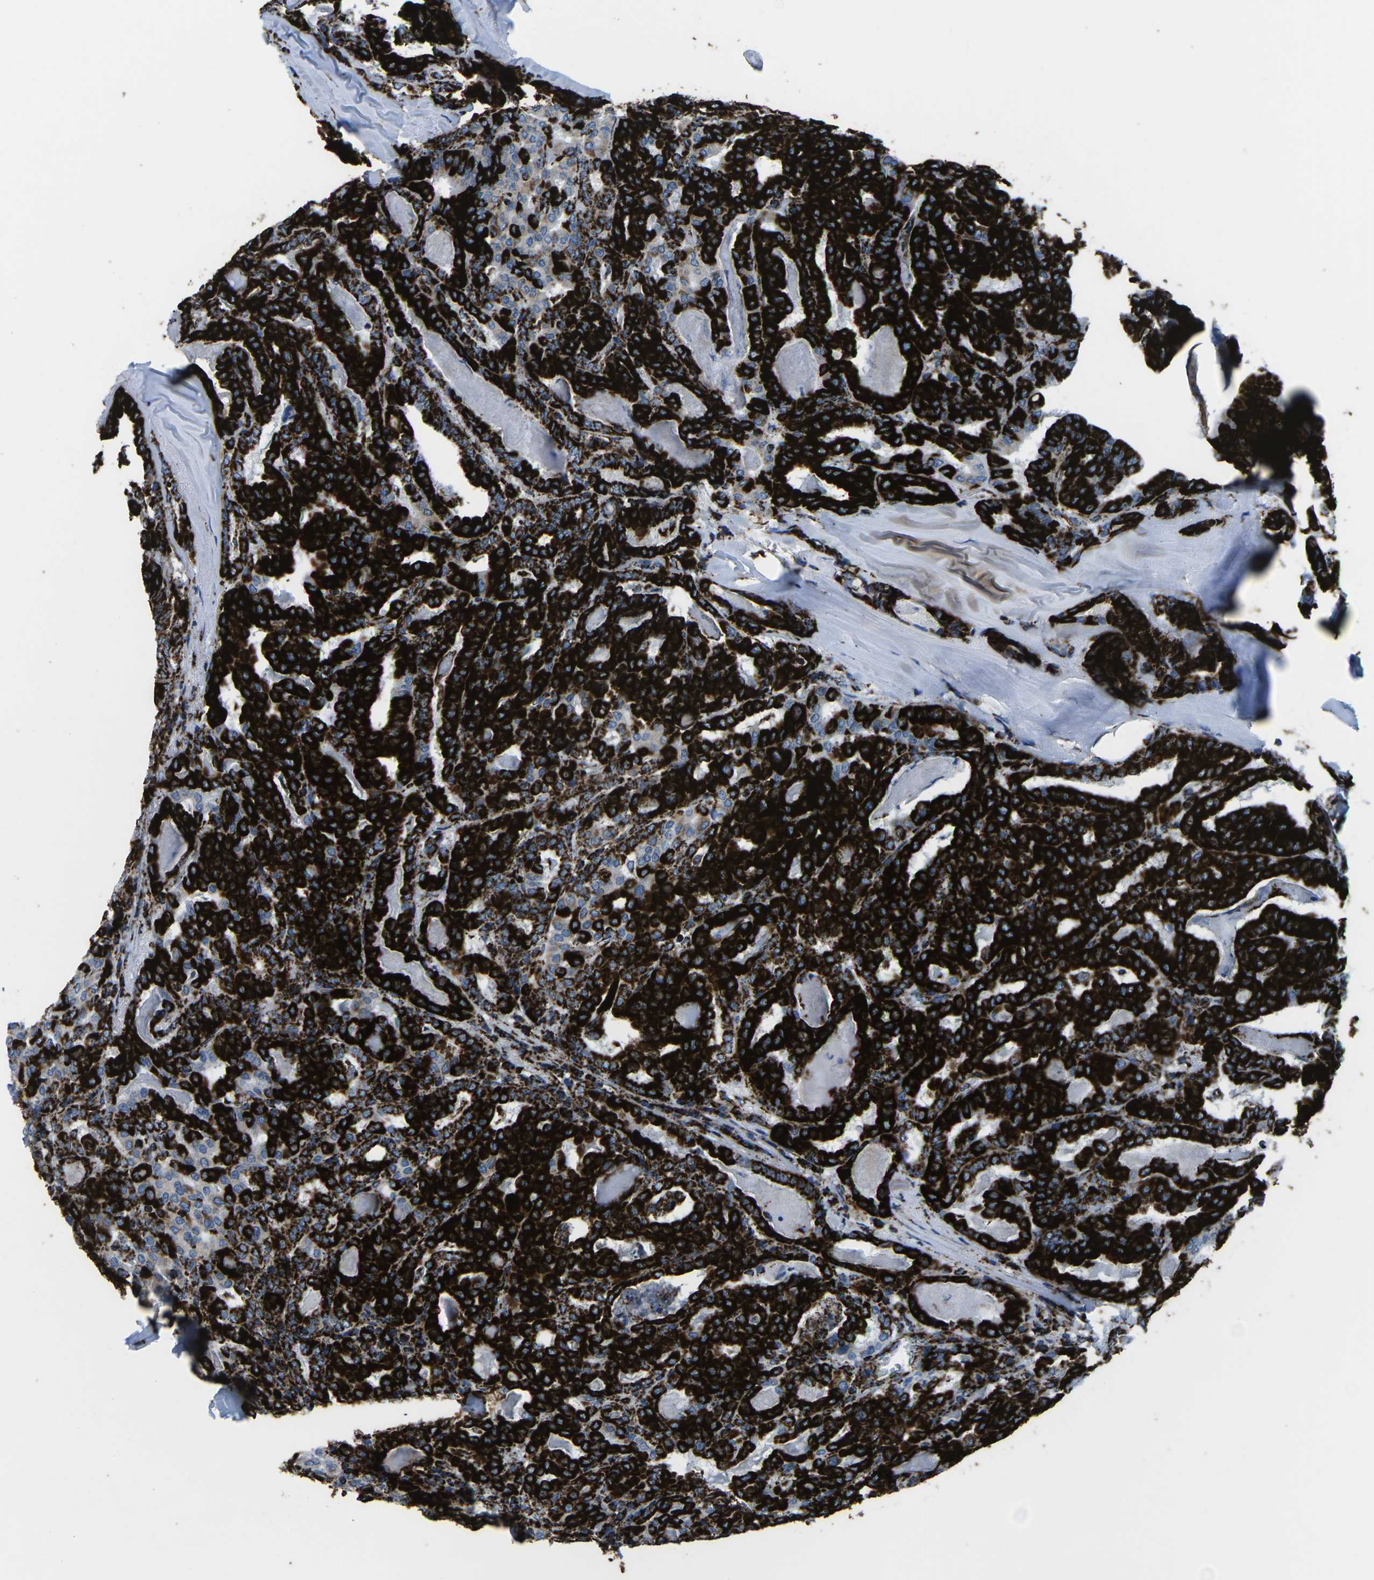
{"staining": {"intensity": "strong", "quantity": ">75%", "location": "cytoplasmic/membranous"}, "tissue": "thyroid cancer", "cell_type": "Tumor cells", "image_type": "cancer", "snomed": [{"axis": "morphology", "description": "Papillary adenocarcinoma, NOS"}, {"axis": "topography", "description": "Thyroid gland"}], "caption": "Immunohistochemistry (IHC) micrograph of human thyroid cancer stained for a protein (brown), which exhibits high levels of strong cytoplasmic/membranous positivity in approximately >75% of tumor cells.", "gene": "MT-CO2", "patient": {"sex": "female", "age": 42}}